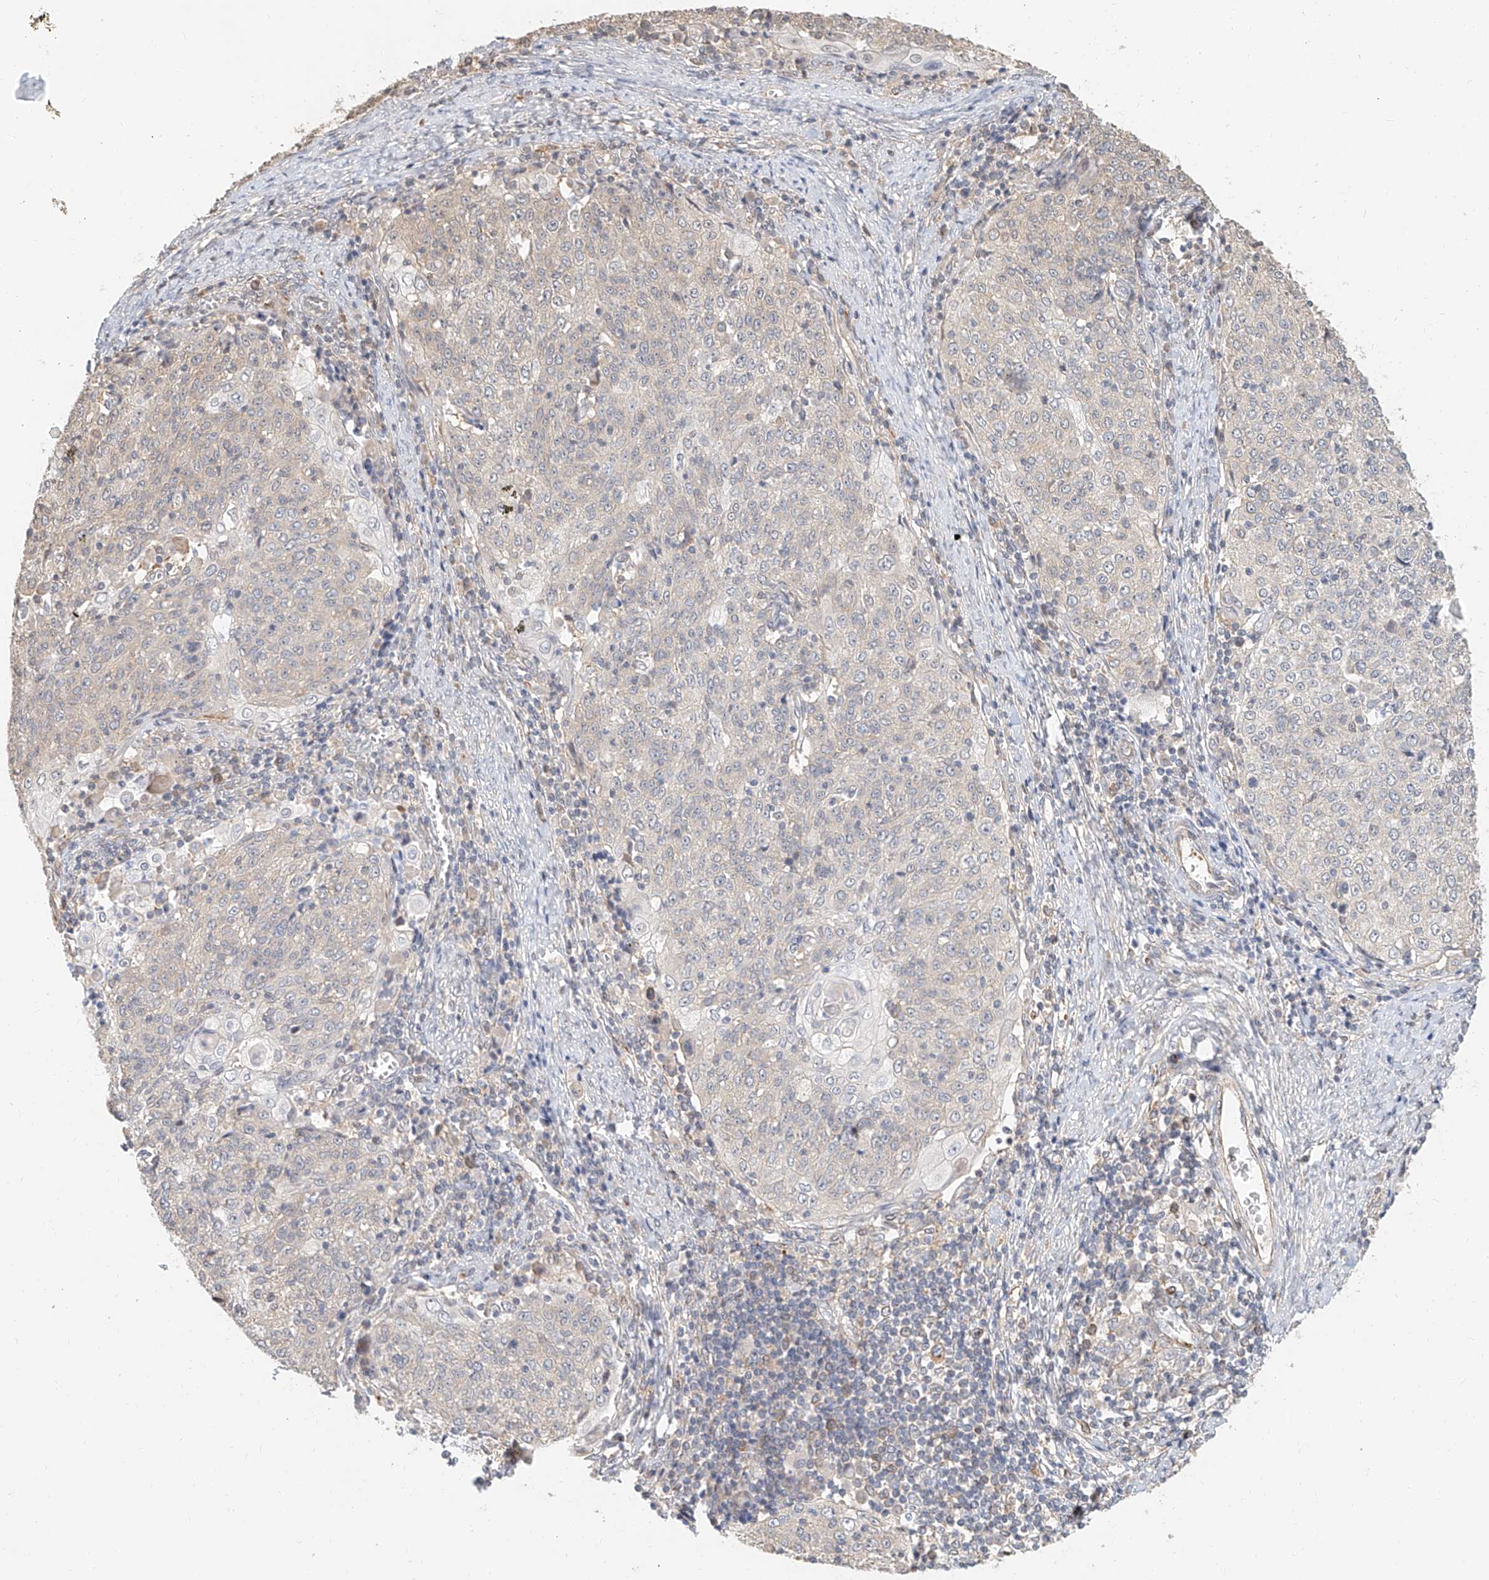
{"staining": {"intensity": "negative", "quantity": "none", "location": "none"}, "tissue": "cervical cancer", "cell_type": "Tumor cells", "image_type": "cancer", "snomed": [{"axis": "morphology", "description": "Squamous cell carcinoma, NOS"}, {"axis": "topography", "description": "Cervix"}], "caption": "This is an immunohistochemistry (IHC) histopathology image of human cervical cancer. There is no expression in tumor cells.", "gene": "NAP1L1", "patient": {"sex": "female", "age": 48}}